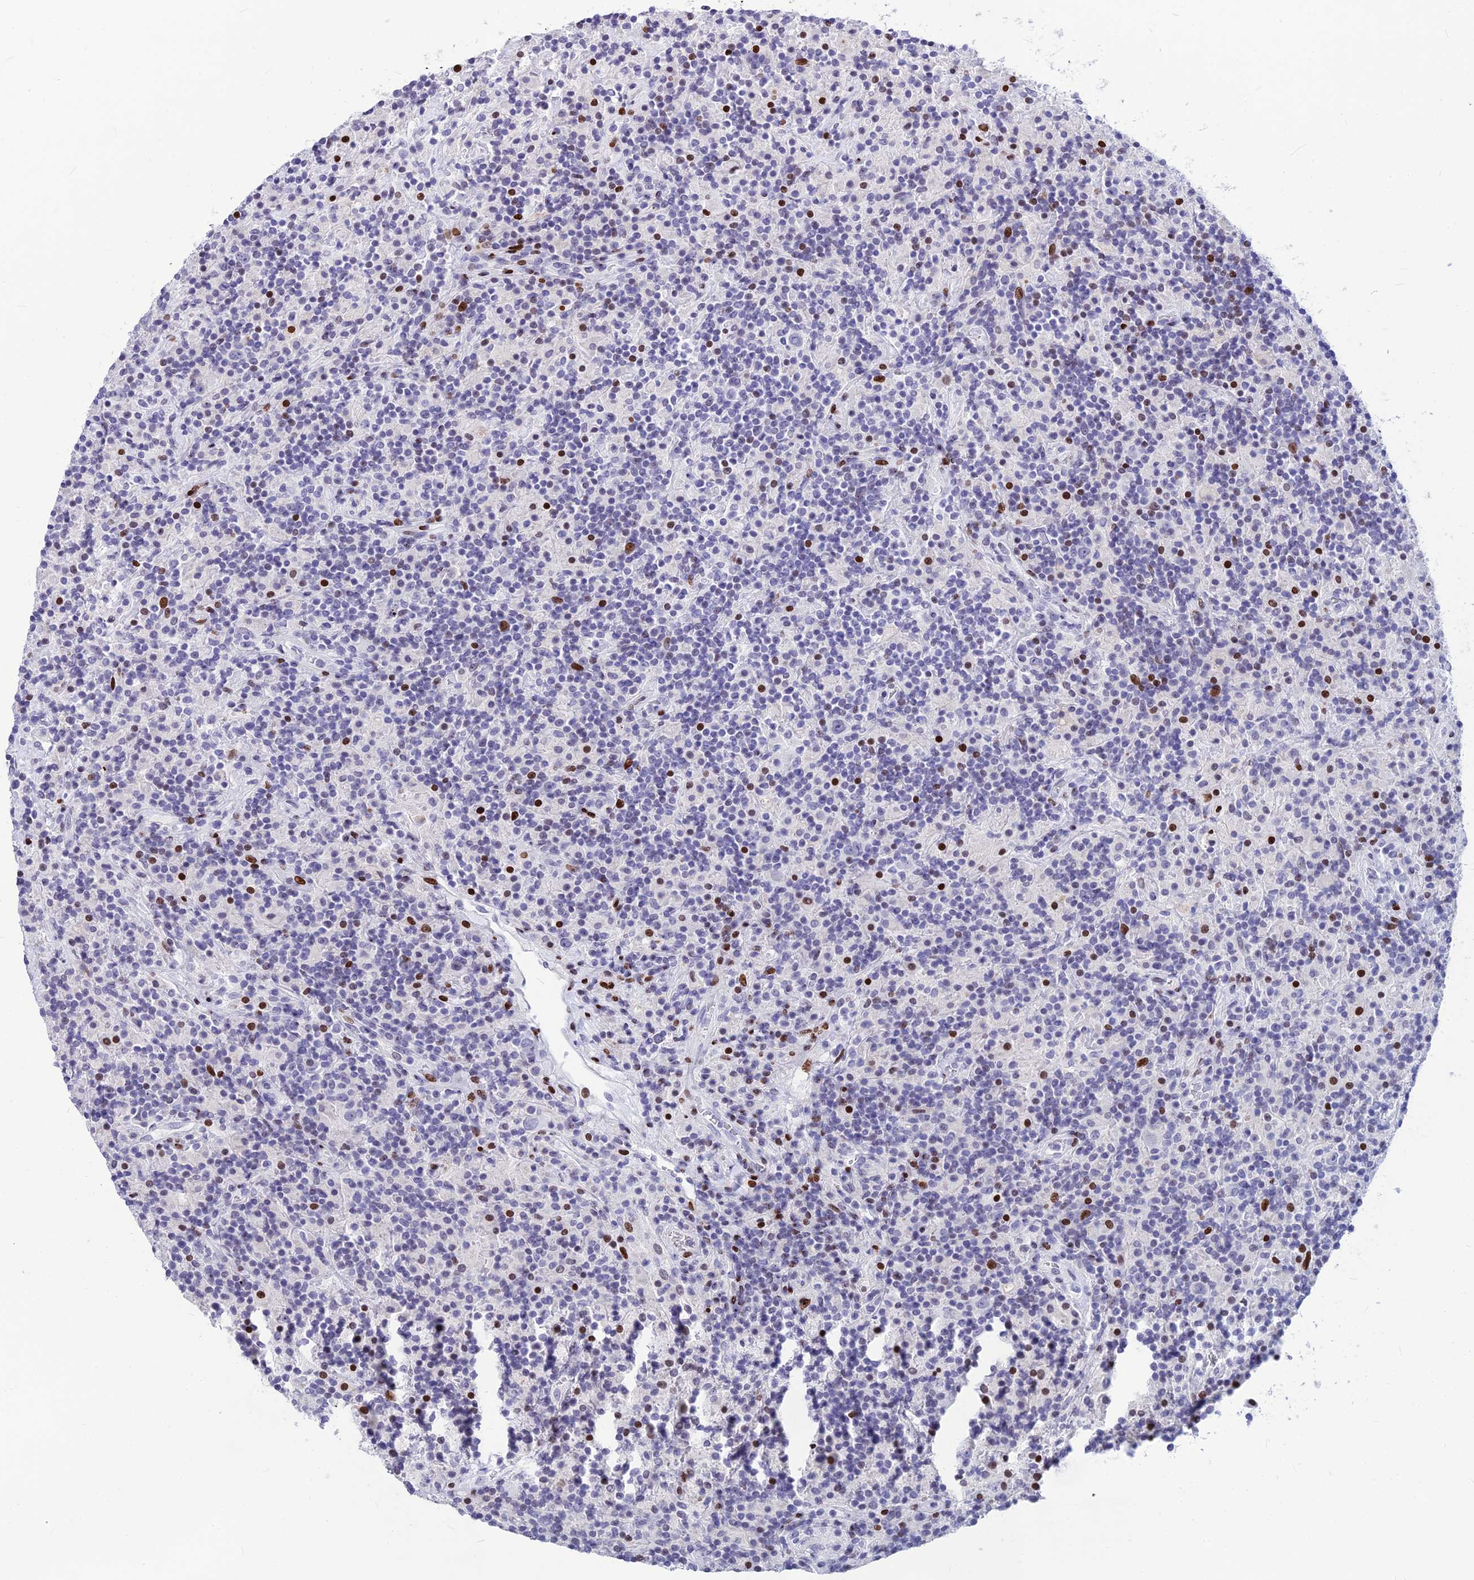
{"staining": {"intensity": "negative", "quantity": "none", "location": "none"}, "tissue": "lymphoma", "cell_type": "Tumor cells", "image_type": "cancer", "snomed": [{"axis": "morphology", "description": "Hodgkin's disease, NOS"}, {"axis": "topography", "description": "Lymph node"}], "caption": "The photomicrograph demonstrates no staining of tumor cells in lymphoma. The staining was performed using DAB (3,3'-diaminobenzidine) to visualize the protein expression in brown, while the nuclei were stained in blue with hematoxylin (Magnification: 20x).", "gene": "PRPS1", "patient": {"sex": "male", "age": 70}}